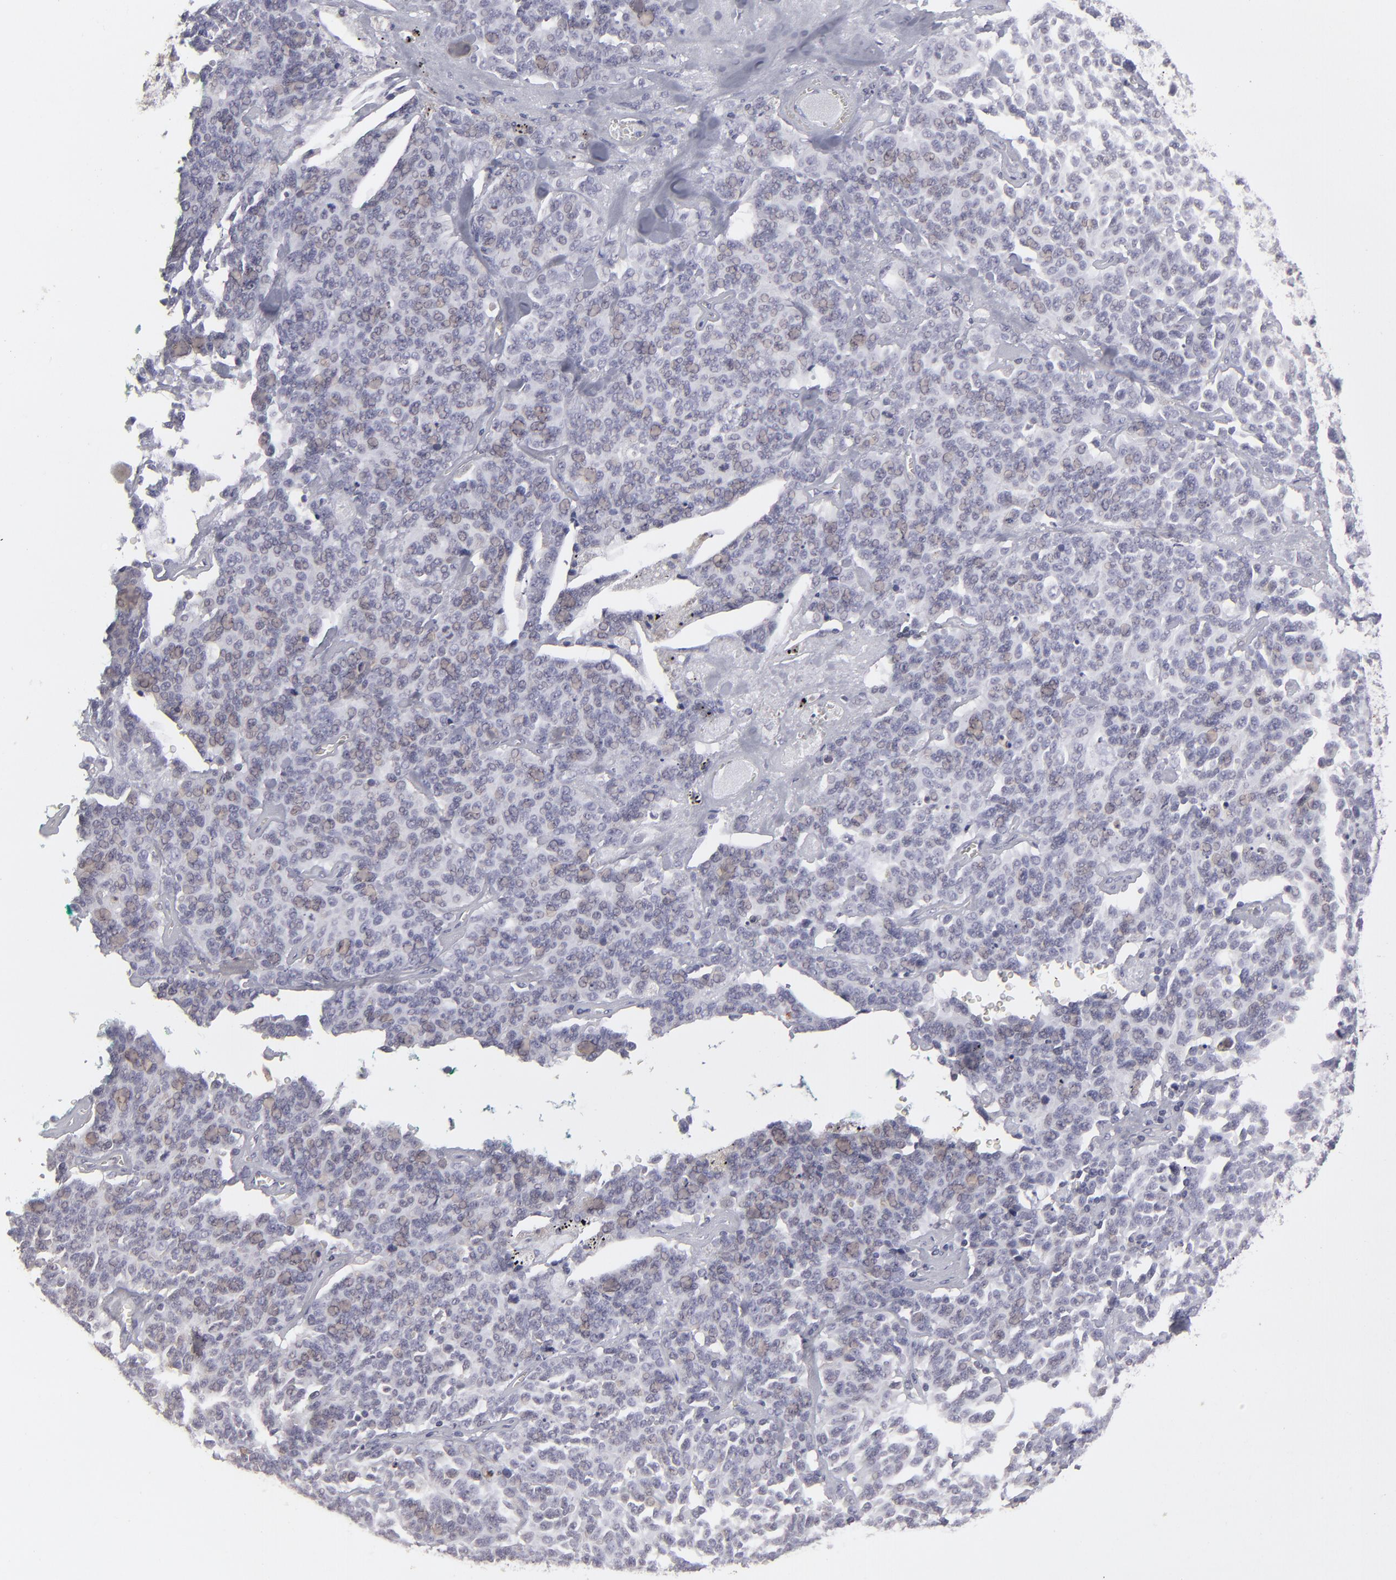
{"staining": {"intensity": "weak", "quantity": "25%-75%", "location": "cytoplasmic/membranous"}, "tissue": "lung cancer", "cell_type": "Tumor cells", "image_type": "cancer", "snomed": [{"axis": "morphology", "description": "Neoplasm, malignant, NOS"}, {"axis": "topography", "description": "Lung"}], "caption": "Immunohistochemical staining of human lung cancer exhibits low levels of weak cytoplasmic/membranous protein expression in approximately 25%-75% of tumor cells.", "gene": "SEMA3G", "patient": {"sex": "female", "age": 58}}